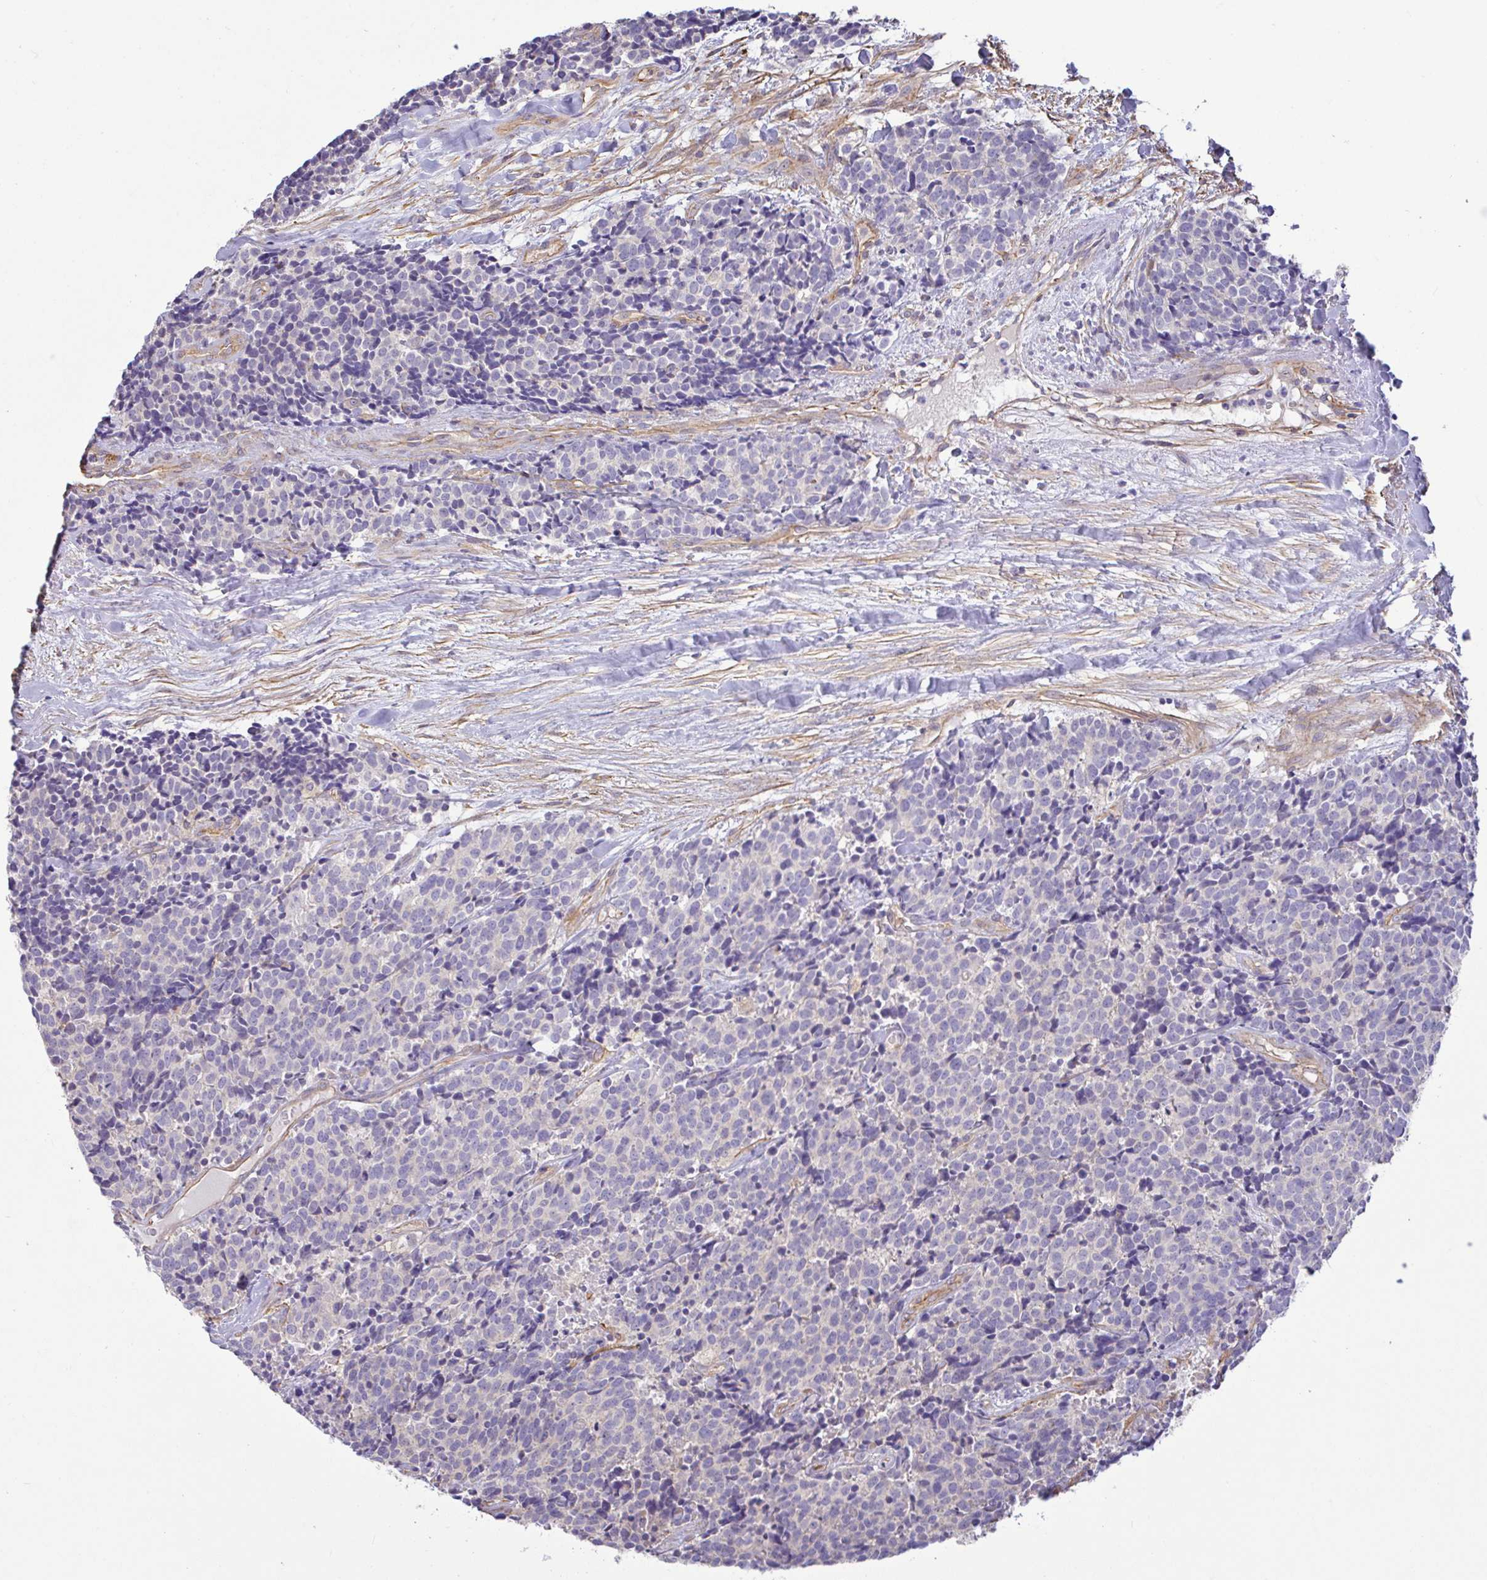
{"staining": {"intensity": "negative", "quantity": "none", "location": "none"}, "tissue": "carcinoid", "cell_type": "Tumor cells", "image_type": "cancer", "snomed": [{"axis": "morphology", "description": "Carcinoid, malignant, NOS"}, {"axis": "topography", "description": "Skin"}], "caption": "Protein analysis of carcinoid shows no significant staining in tumor cells. (Brightfield microscopy of DAB (3,3'-diaminobenzidine) IHC at high magnification).", "gene": "PLCD4", "patient": {"sex": "female", "age": 79}}